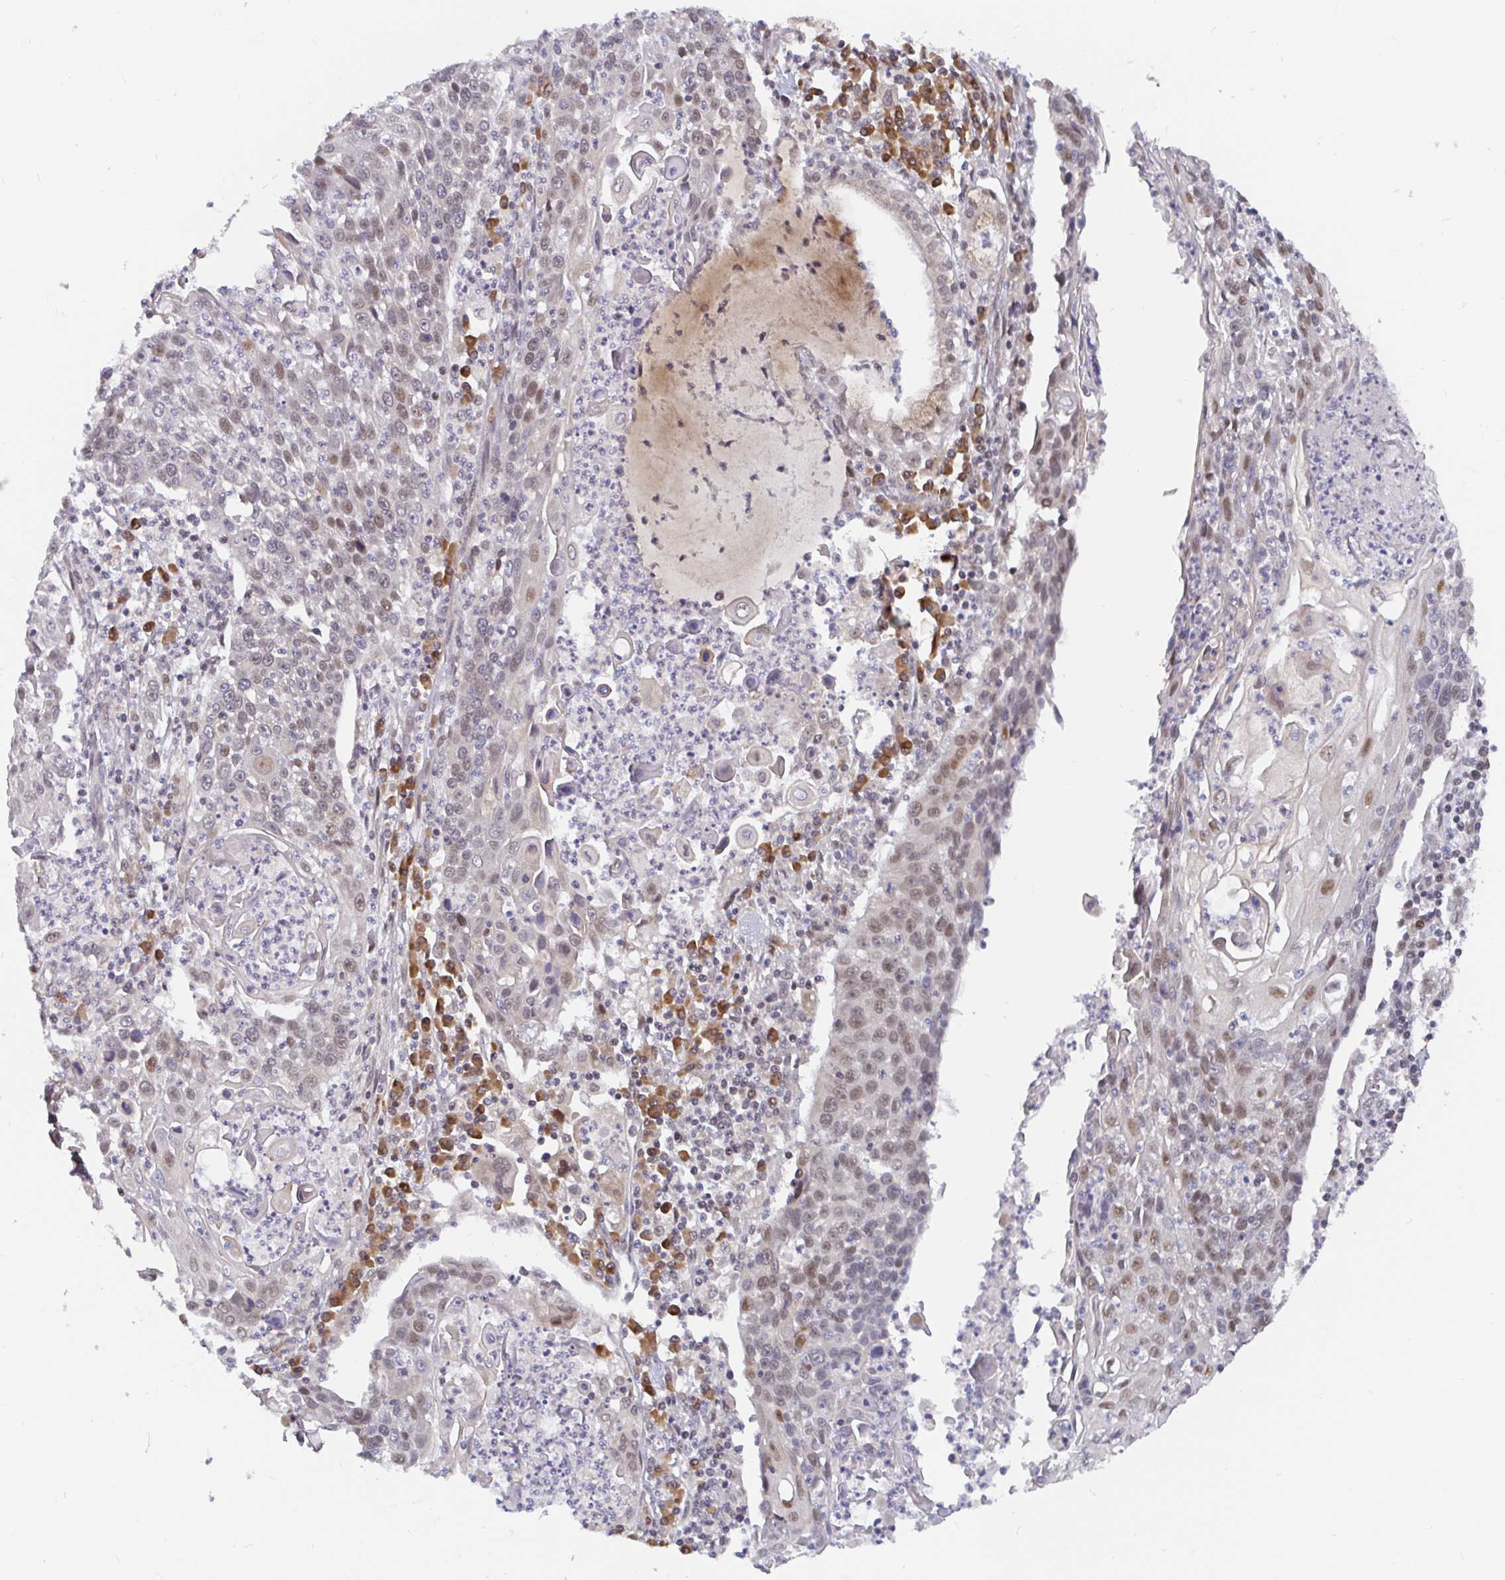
{"staining": {"intensity": "weak", "quantity": "<25%", "location": "nuclear"}, "tissue": "lung cancer", "cell_type": "Tumor cells", "image_type": "cancer", "snomed": [{"axis": "morphology", "description": "Squamous cell carcinoma, NOS"}, {"axis": "morphology", "description": "Squamous cell carcinoma, metastatic, NOS"}, {"axis": "topography", "description": "Lung"}, {"axis": "topography", "description": "Pleura, NOS"}], "caption": "High magnification brightfield microscopy of lung squamous cell carcinoma stained with DAB (3,3'-diaminobenzidine) (brown) and counterstained with hematoxylin (blue): tumor cells show no significant expression.", "gene": "ALG1", "patient": {"sex": "male", "age": 72}}